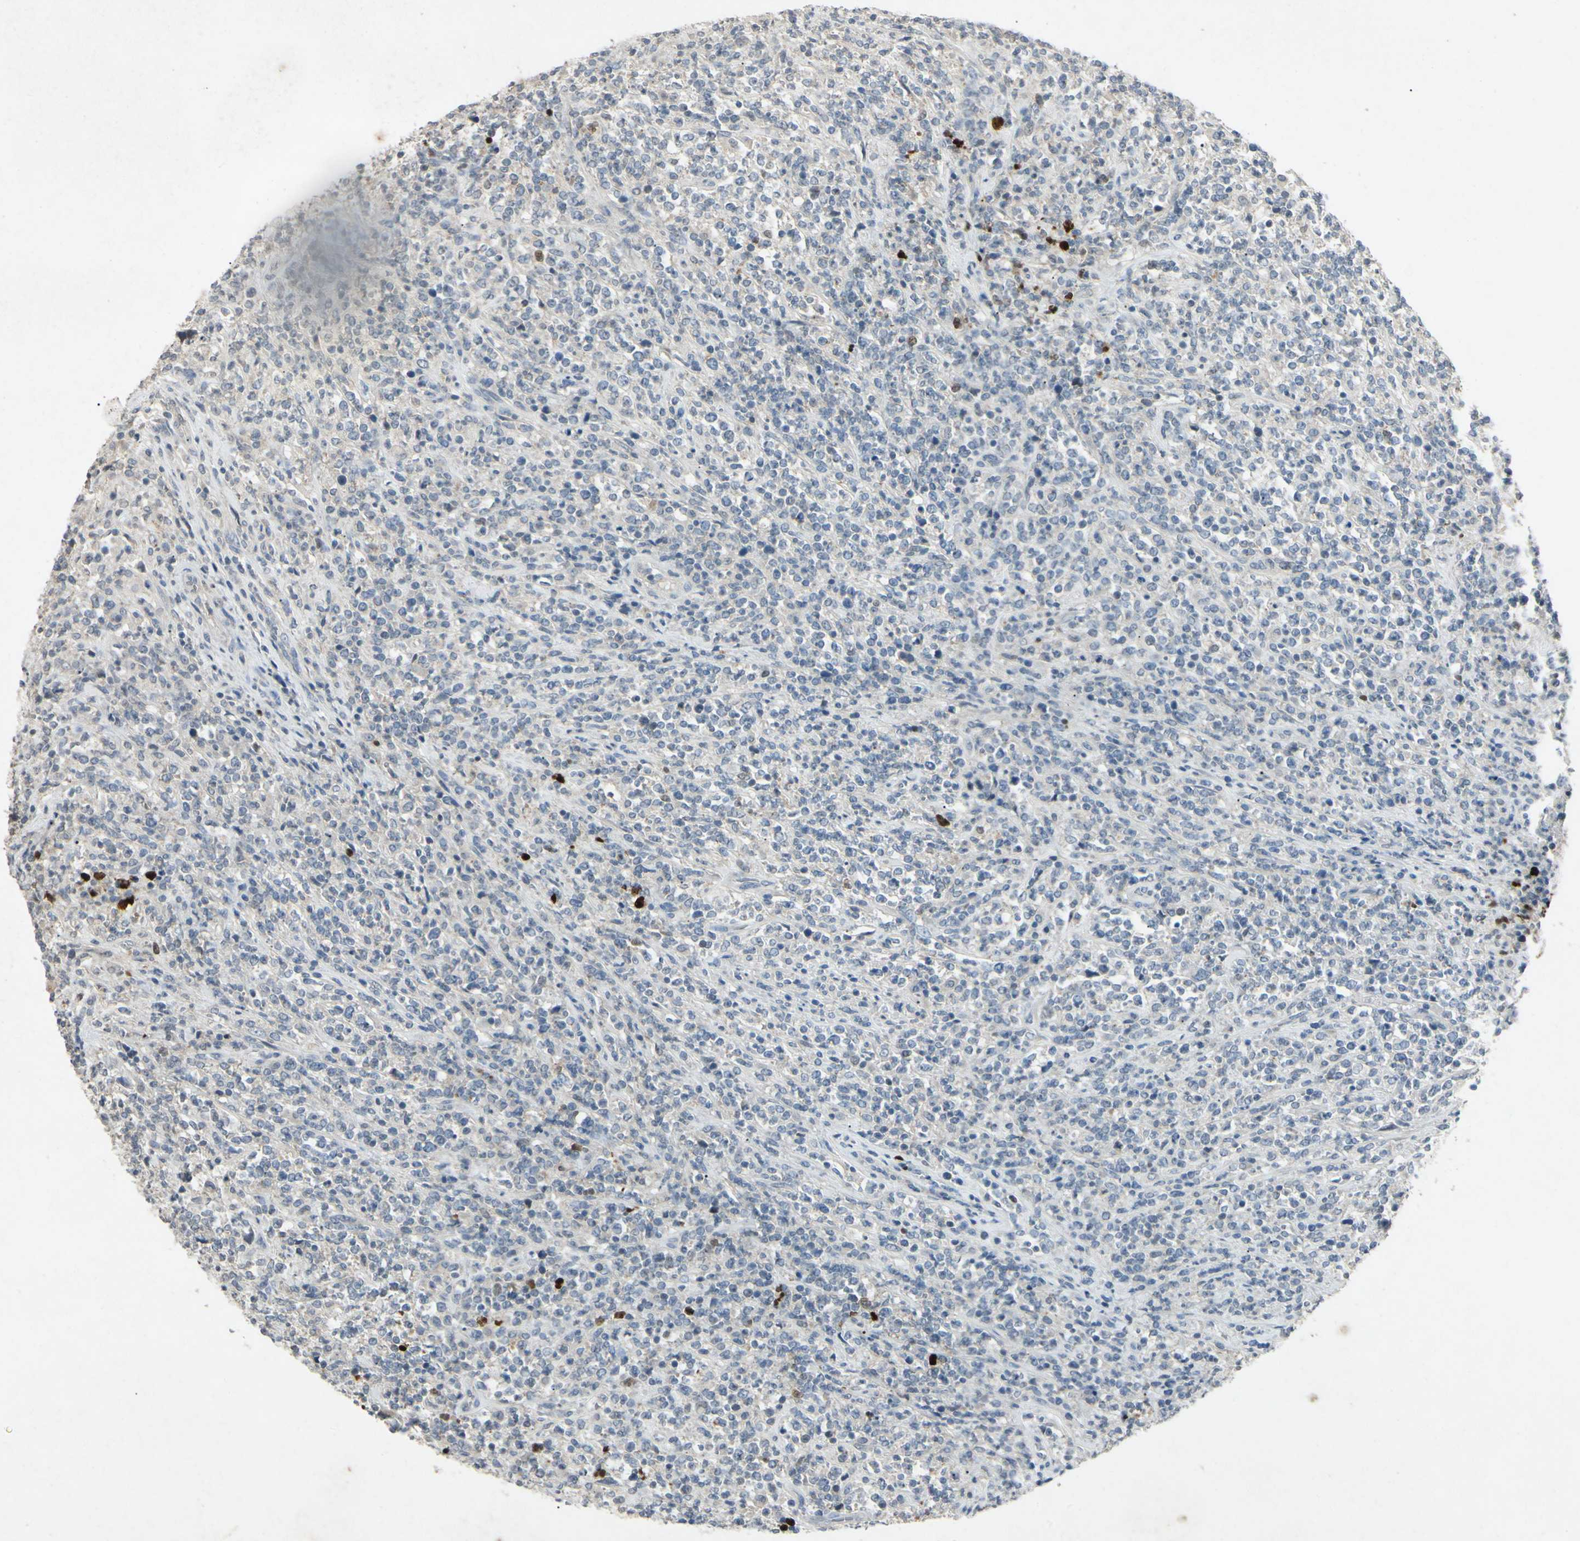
{"staining": {"intensity": "negative", "quantity": "none", "location": "none"}, "tissue": "lymphoma", "cell_type": "Tumor cells", "image_type": "cancer", "snomed": [{"axis": "morphology", "description": "Malignant lymphoma, non-Hodgkin's type, High grade"}, {"axis": "topography", "description": "Soft tissue"}], "caption": "Human lymphoma stained for a protein using IHC shows no expression in tumor cells.", "gene": "HSPA1B", "patient": {"sex": "male", "age": 18}}